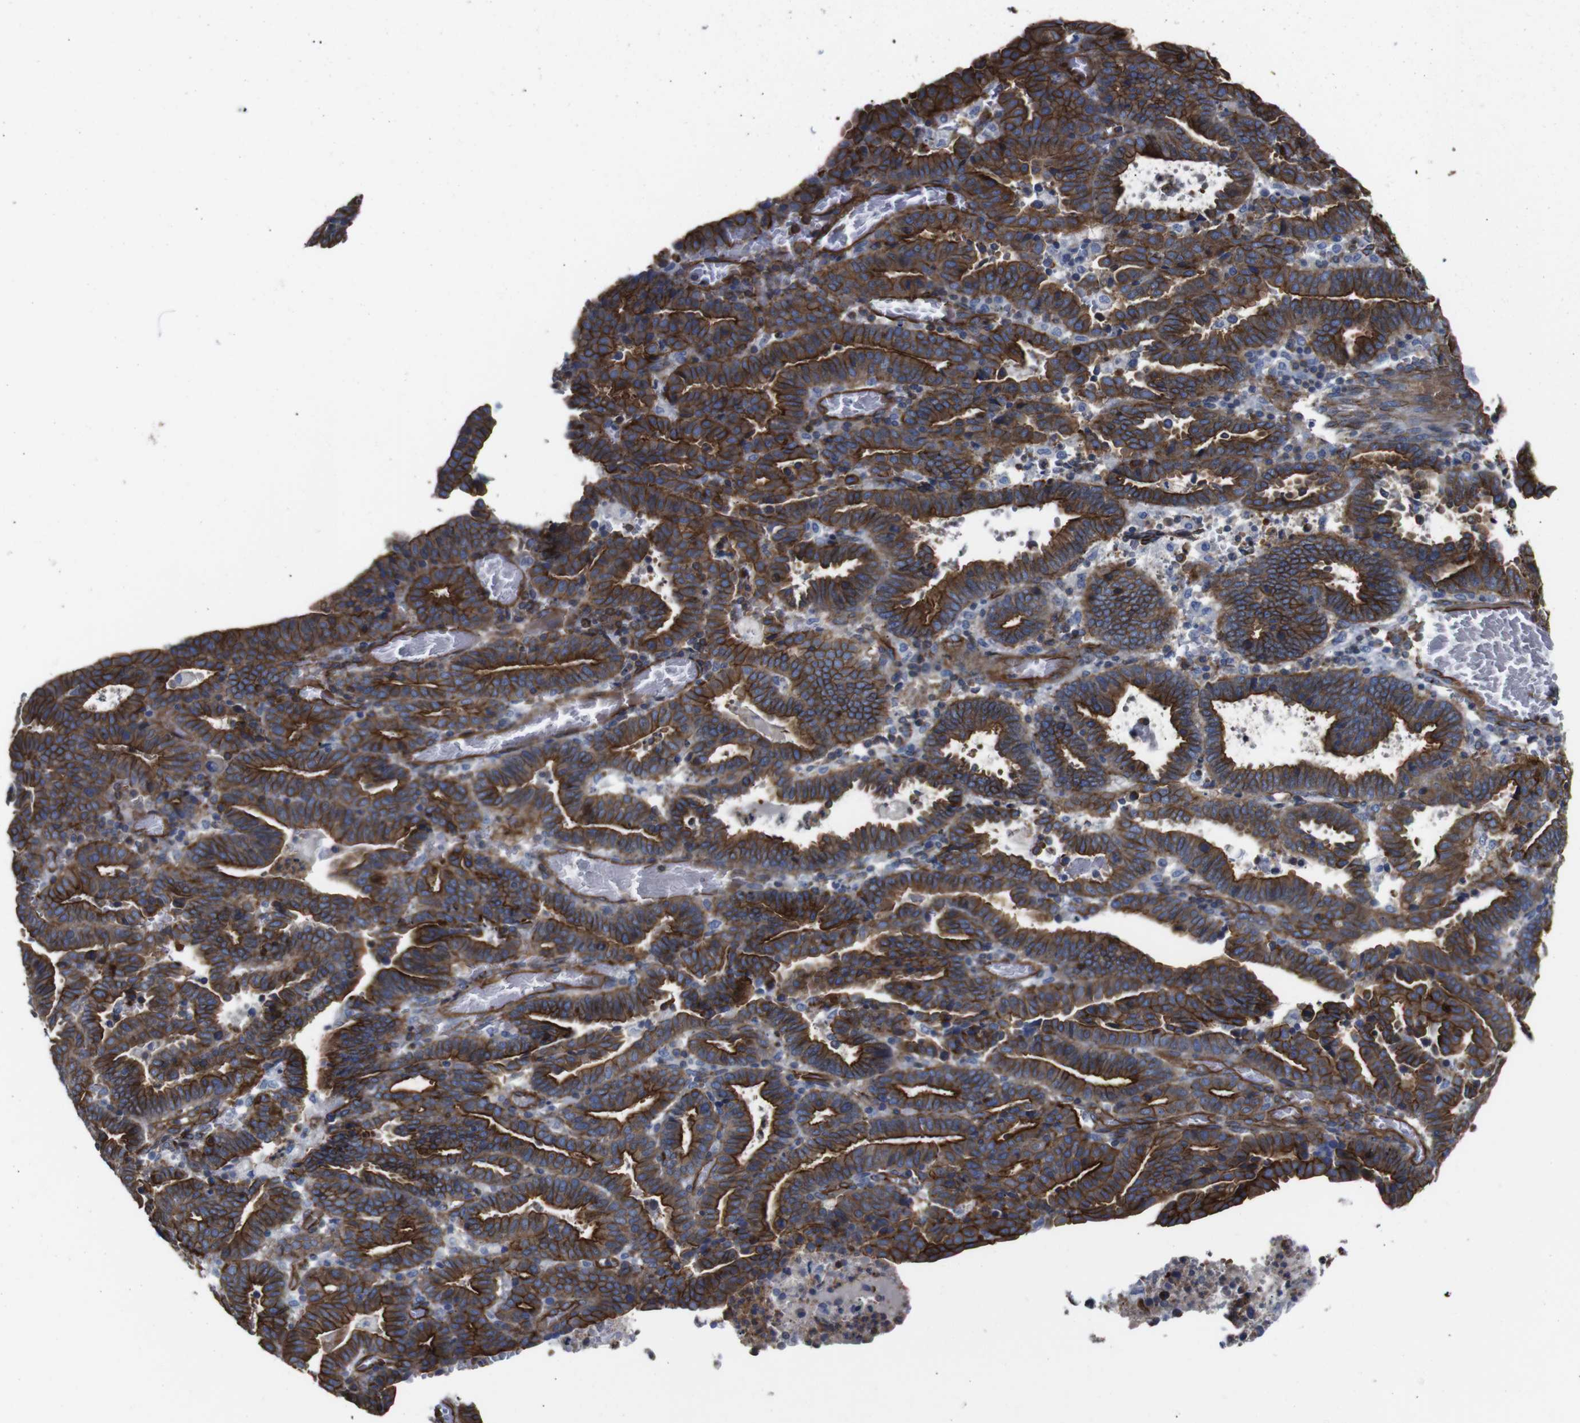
{"staining": {"intensity": "strong", "quantity": ">75%", "location": "cytoplasmic/membranous"}, "tissue": "endometrial cancer", "cell_type": "Tumor cells", "image_type": "cancer", "snomed": [{"axis": "morphology", "description": "Adenocarcinoma, NOS"}, {"axis": "topography", "description": "Uterus"}], "caption": "The micrograph demonstrates immunohistochemical staining of endometrial cancer (adenocarcinoma). There is strong cytoplasmic/membranous staining is appreciated in about >75% of tumor cells.", "gene": "SPTBN1", "patient": {"sex": "female", "age": 83}}